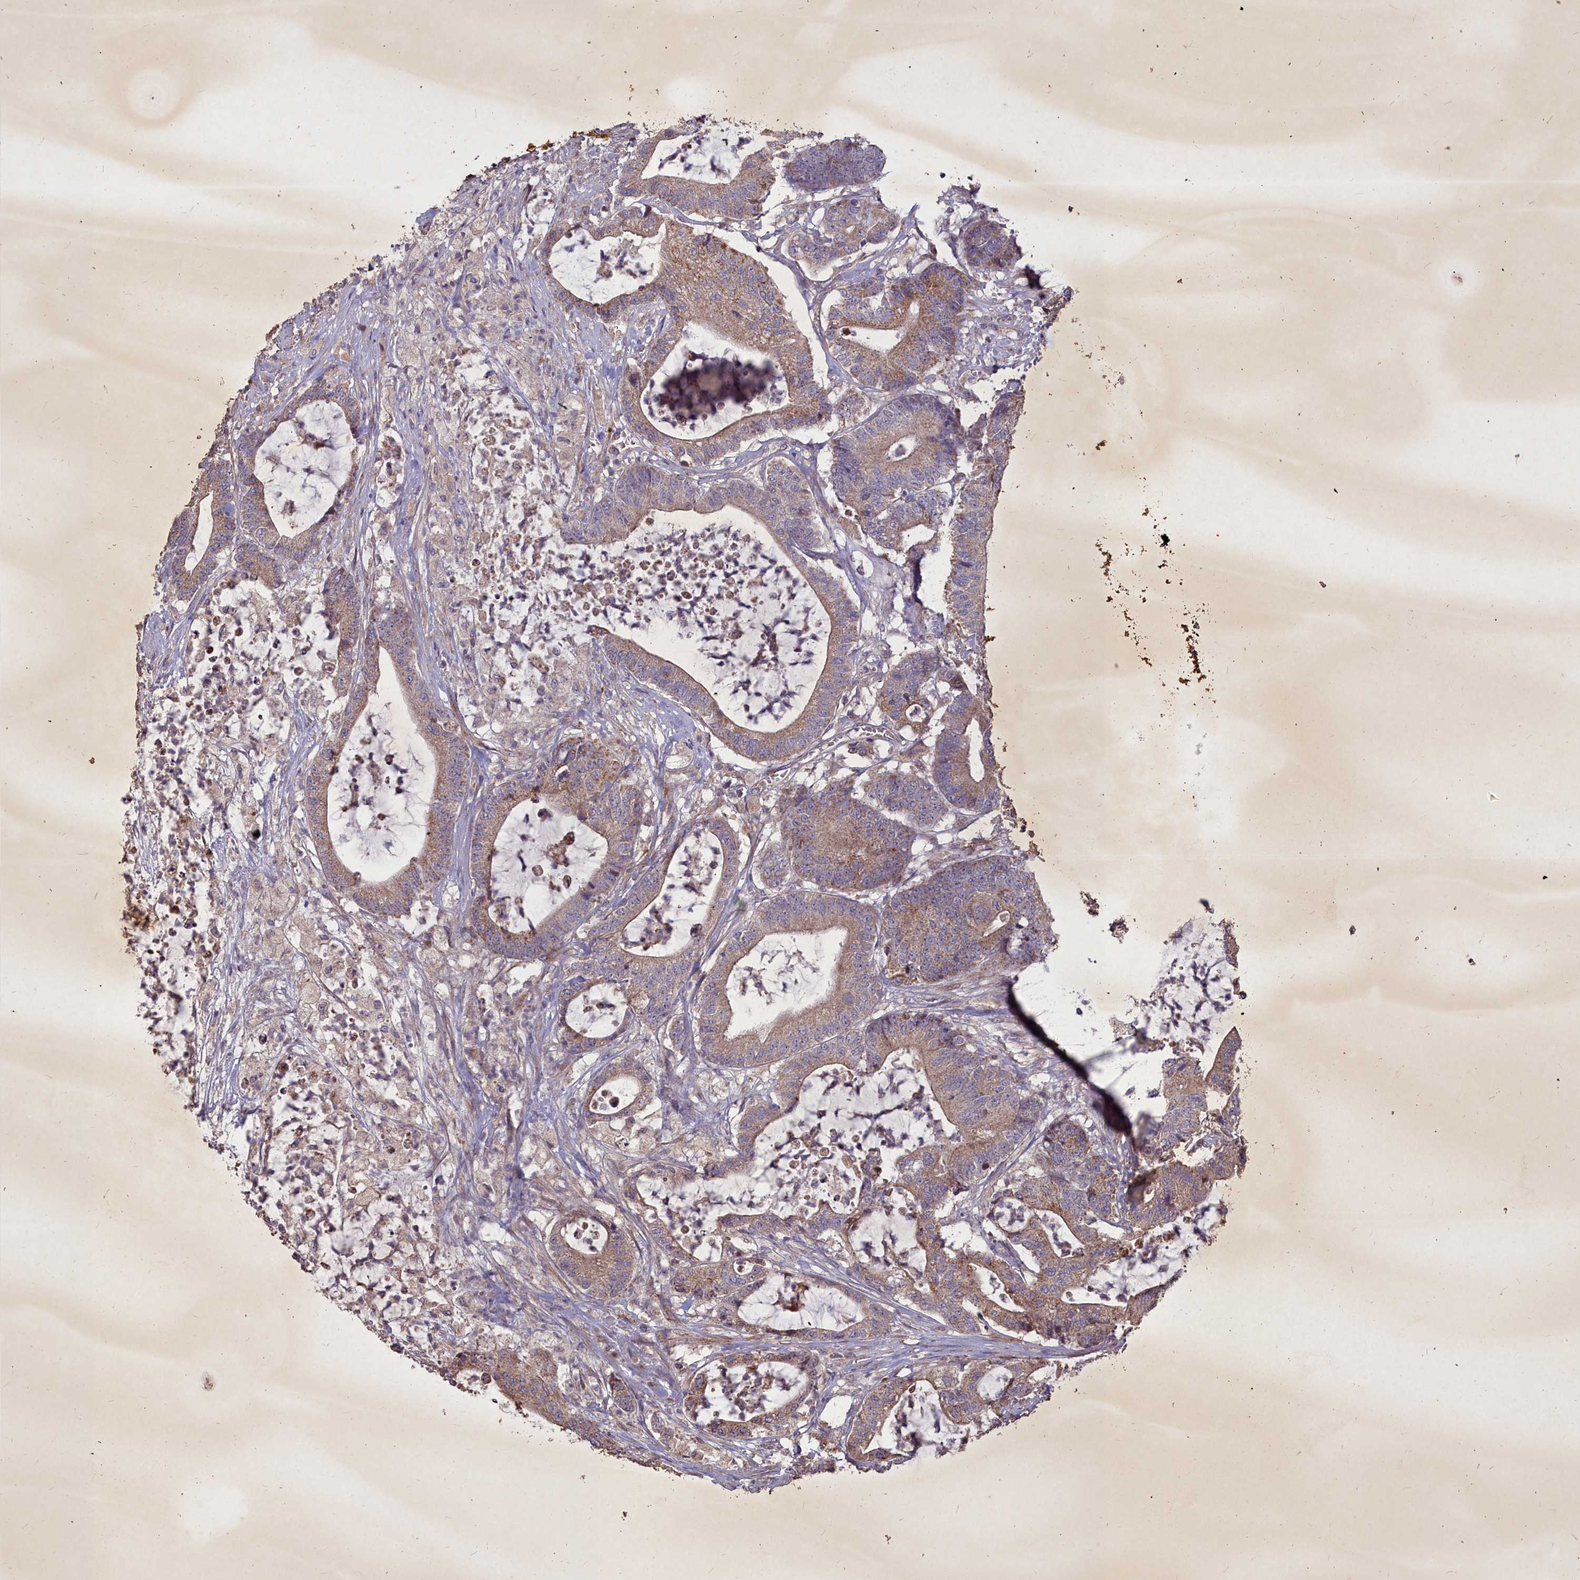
{"staining": {"intensity": "moderate", "quantity": ">75%", "location": "cytoplasmic/membranous"}, "tissue": "colorectal cancer", "cell_type": "Tumor cells", "image_type": "cancer", "snomed": [{"axis": "morphology", "description": "Adenocarcinoma, NOS"}, {"axis": "topography", "description": "Colon"}], "caption": "Immunohistochemistry (IHC) of human adenocarcinoma (colorectal) displays medium levels of moderate cytoplasmic/membranous staining in approximately >75% of tumor cells.", "gene": "COX11", "patient": {"sex": "female", "age": 84}}